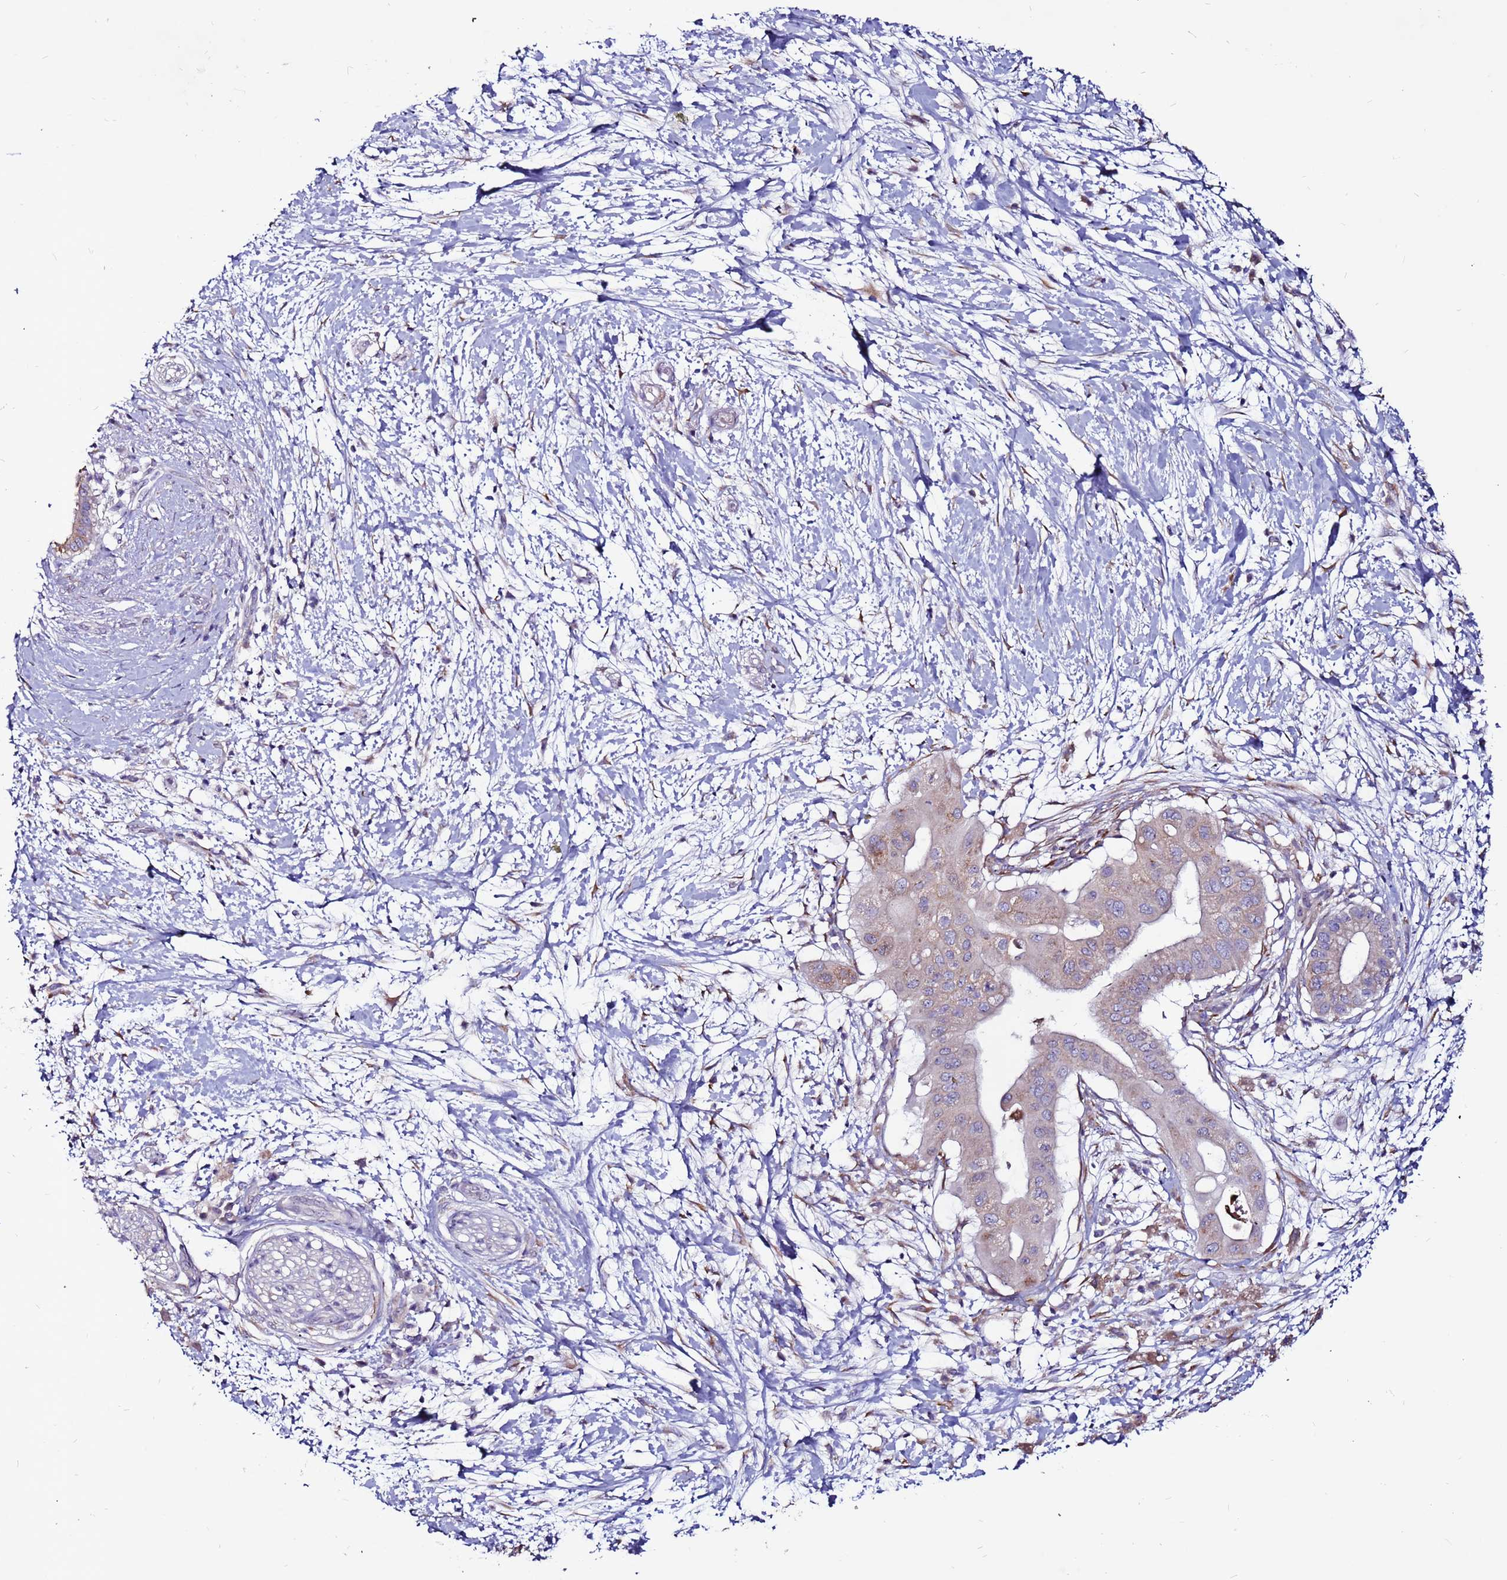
{"staining": {"intensity": "weak", "quantity": ">75%", "location": "cytoplasmic/membranous"}, "tissue": "pancreatic cancer", "cell_type": "Tumor cells", "image_type": "cancer", "snomed": [{"axis": "morphology", "description": "Adenocarcinoma, NOS"}, {"axis": "topography", "description": "Pancreas"}], "caption": "DAB (3,3'-diaminobenzidine) immunohistochemical staining of human adenocarcinoma (pancreatic) demonstrates weak cytoplasmic/membranous protein positivity in about >75% of tumor cells.", "gene": "SLC44A3", "patient": {"sex": "male", "age": 68}}